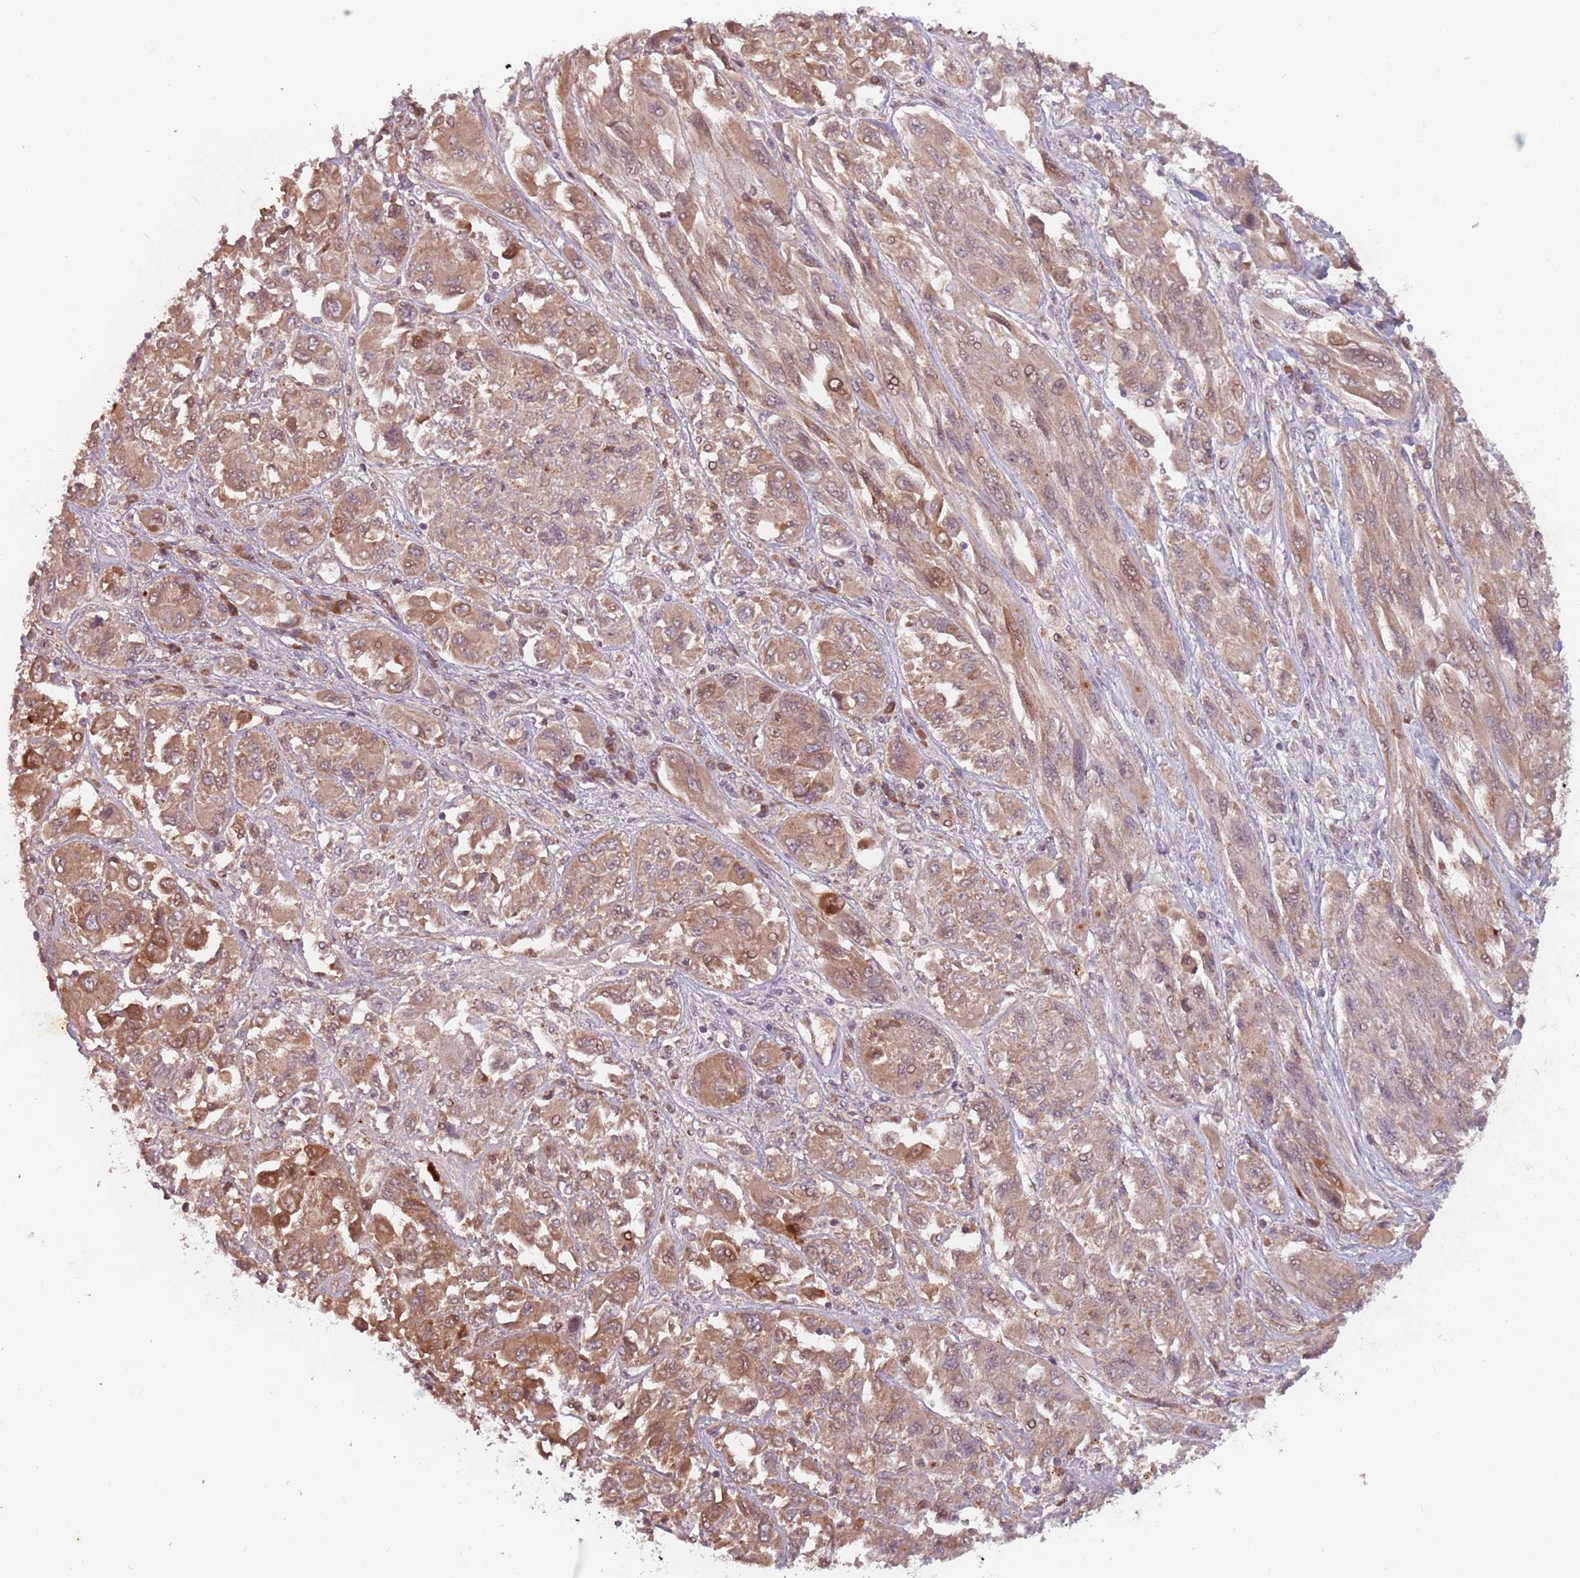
{"staining": {"intensity": "moderate", "quantity": ">75%", "location": "cytoplasmic/membranous,nuclear"}, "tissue": "melanoma", "cell_type": "Tumor cells", "image_type": "cancer", "snomed": [{"axis": "morphology", "description": "Malignant melanoma, NOS"}, {"axis": "topography", "description": "Skin"}], "caption": "Immunohistochemistry (IHC) staining of melanoma, which shows medium levels of moderate cytoplasmic/membranous and nuclear staining in approximately >75% of tumor cells indicating moderate cytoplasmic/membranous and nuclear protein staining. The staining was performed using DAB (3,3'-diaminobenzidine) (brown) for protein detection and nuclei were counterstained in hematoxylin (blue).", "gene": "GPR180", "patient": {"sex": "female", "age": 91}}